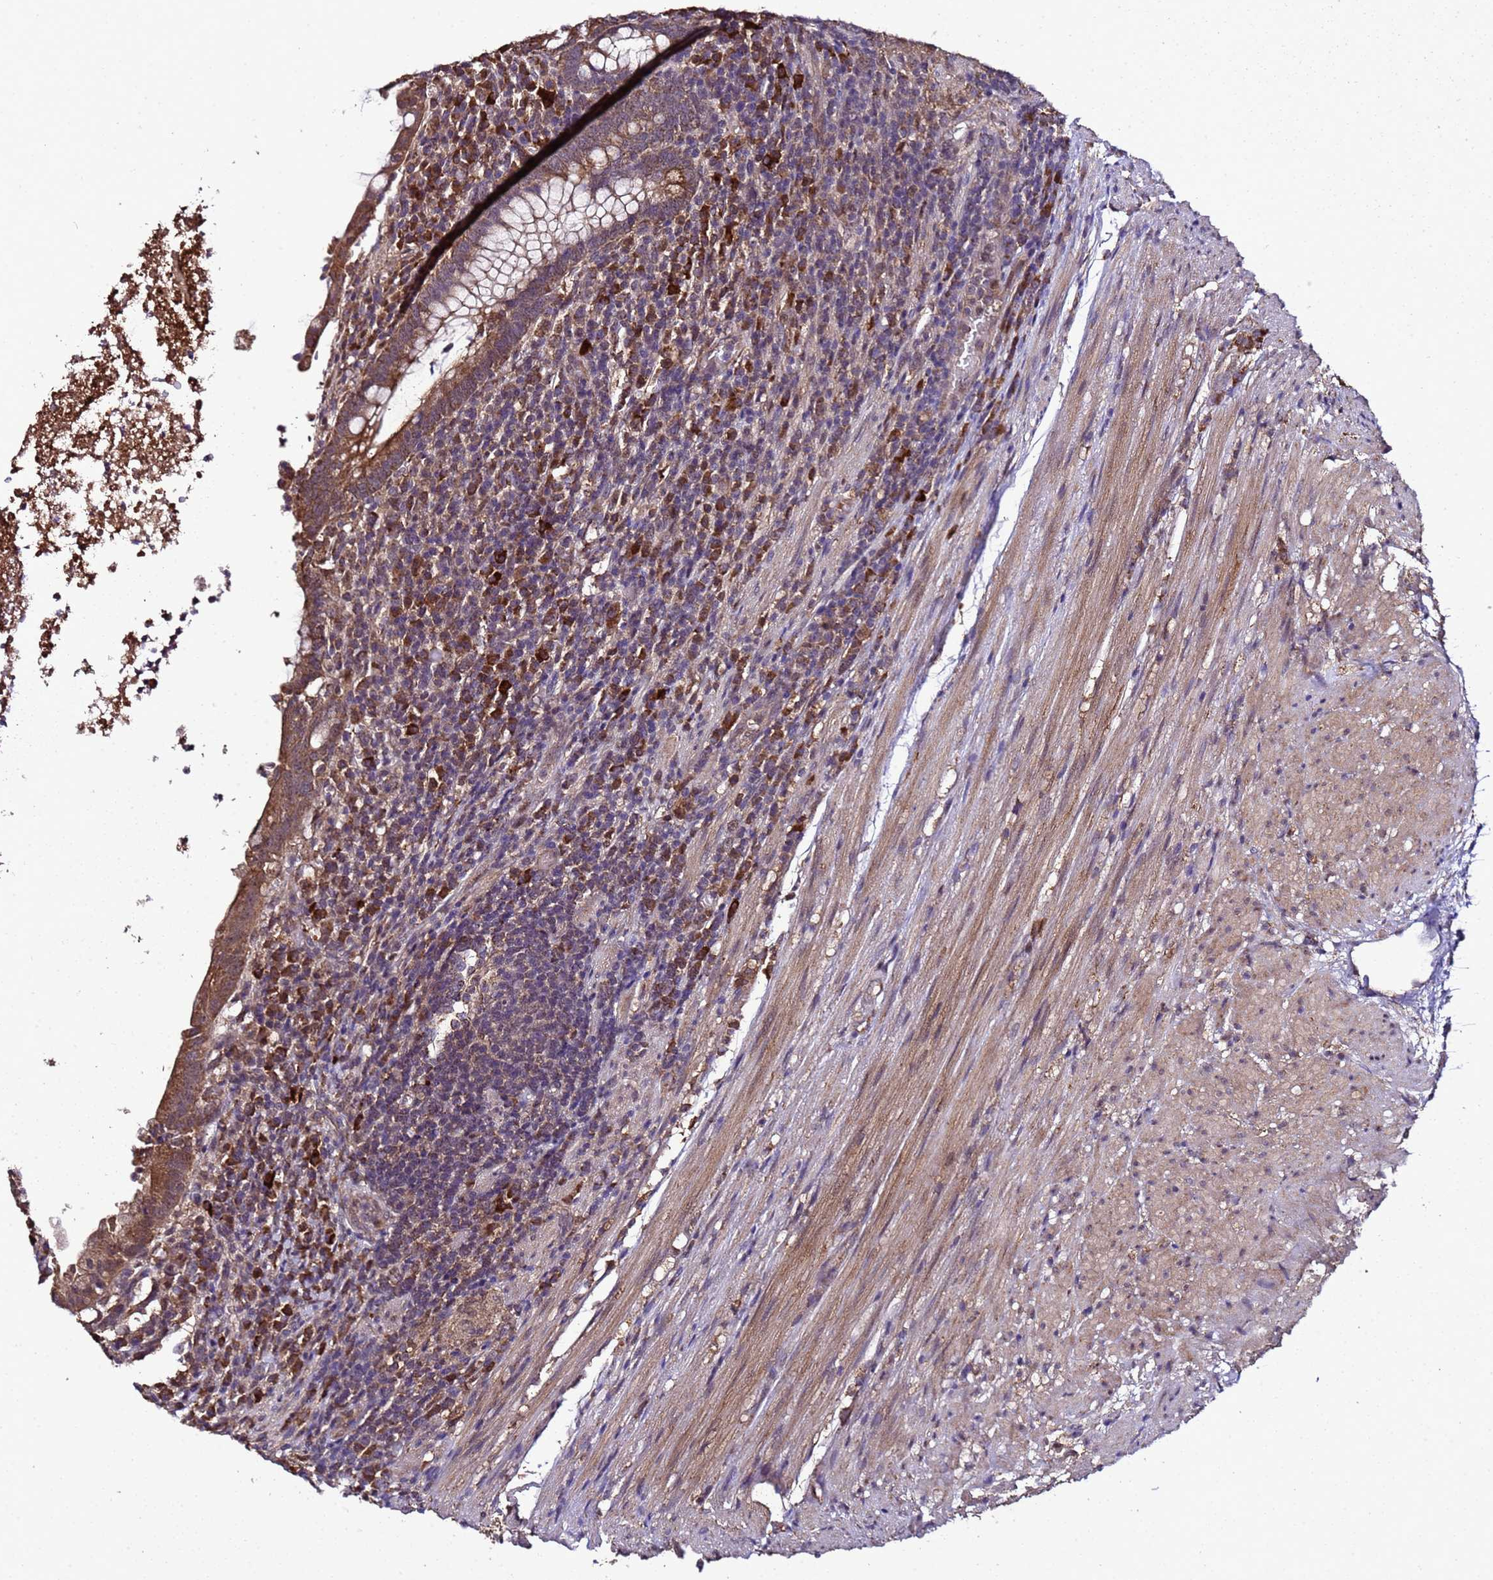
{"staining": {"intensity": "strong", "quantity": ">75%", "location": "cytoplasmic/membranous"}, "tissue": "appendix", "cell_type": "Glandular cells", "image_type": "normal", "snomed": [{"axis": "morphology", "description": "Normal tissue, NOS"}, {"axis": "topography", "description": "Appendix"}], "caption": "Glandular cells display high levels of strong cytoplasmic/membranous expression in approximately >75% of cells in benign human appendix.", "gene": "HSPBAP1", "patient": {"sex": "male", "age": 83}}